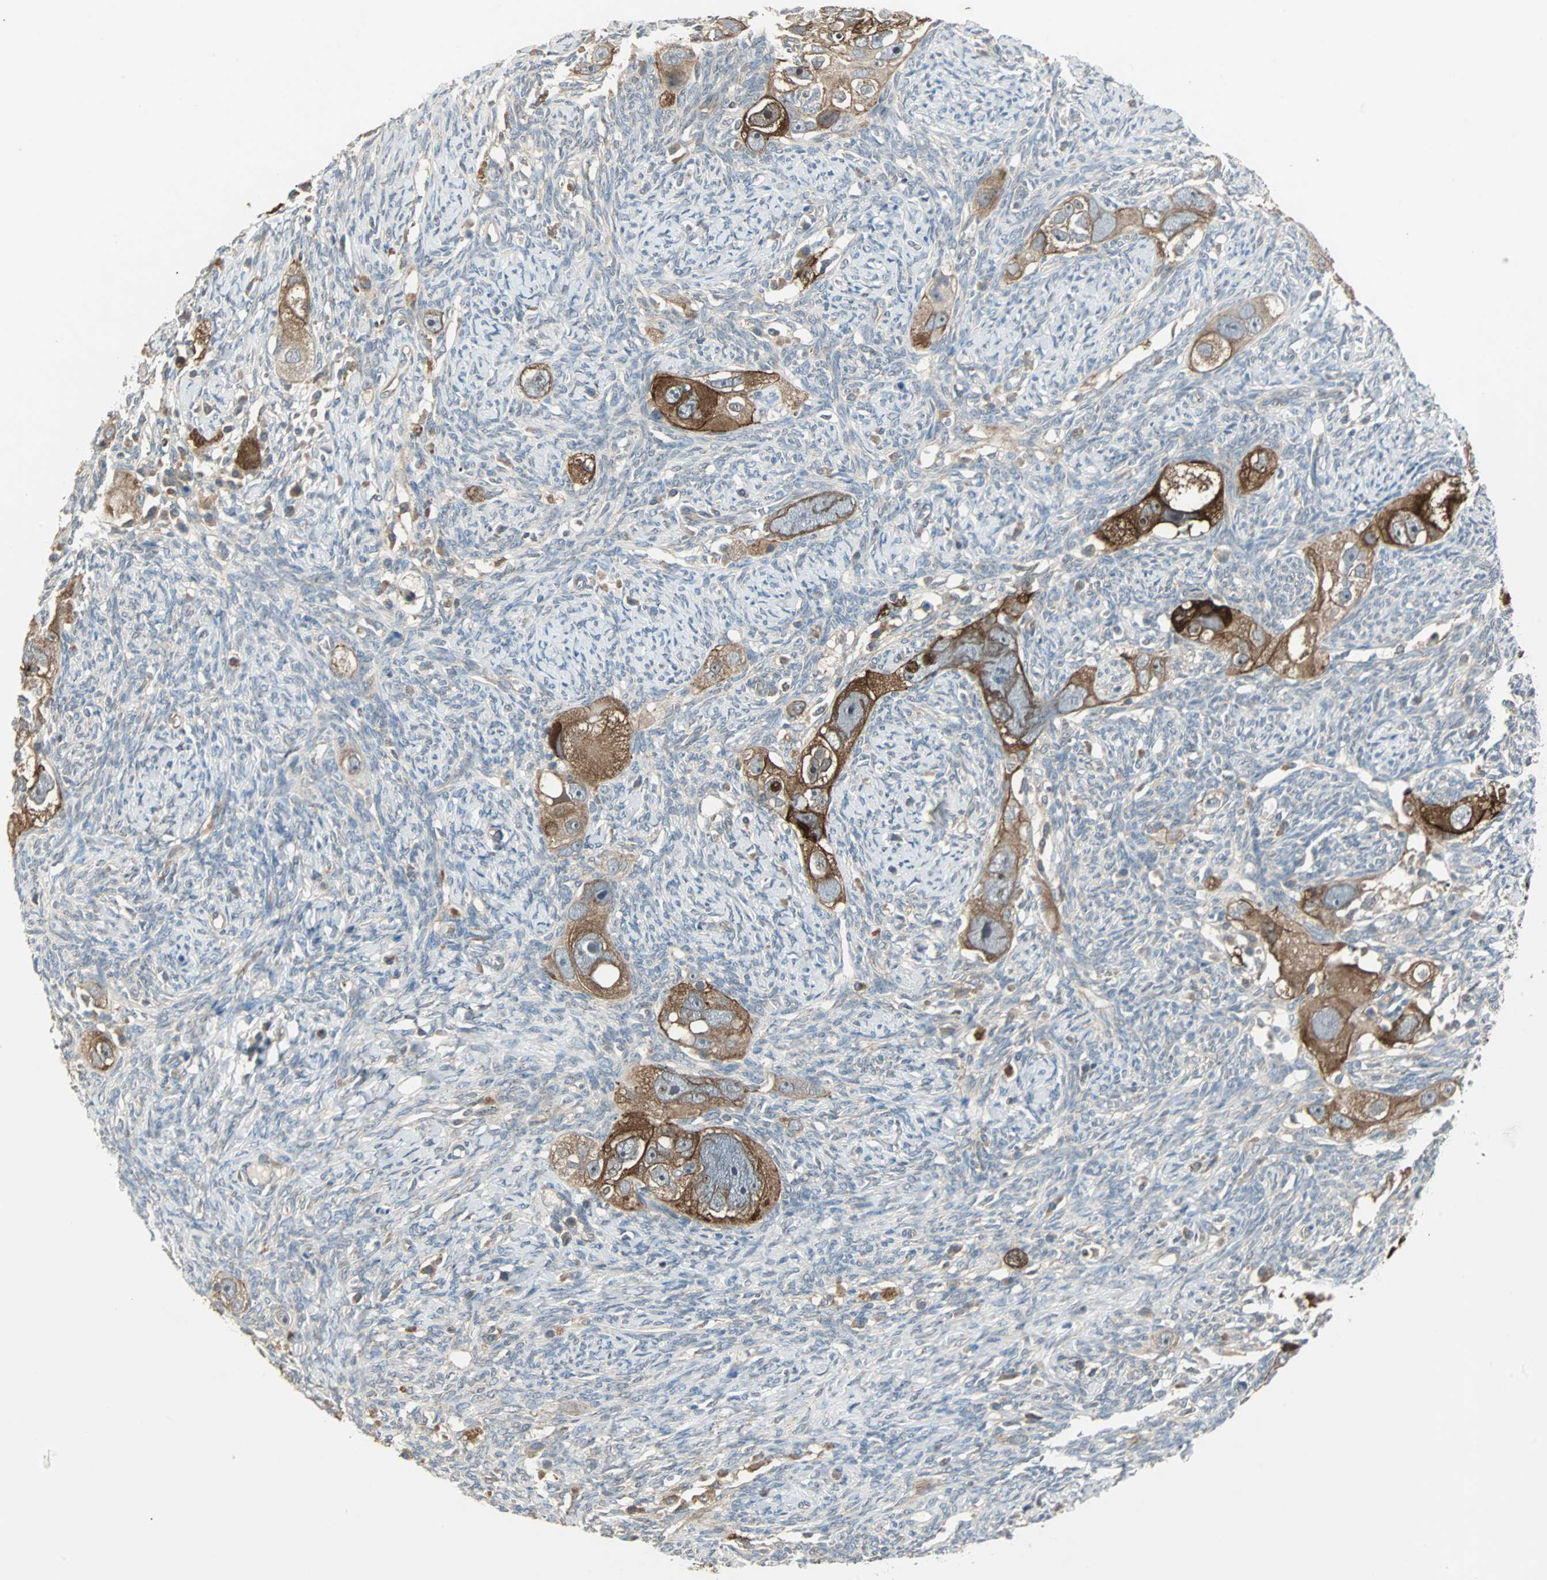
{"staining": {"intensity": "strong", "quantity": ">75%", "location": "cytoplasmic/membranous"}, "tissue": "ovarian cancer", "cell_type": "Tumor cells", "image_type": "cancer", "snomed": [{"axis": "morphology", "description": "Normal tissue, NOS"}, {"axis": "morphology", "description": "Cystadenocarcinoma, serous, NOS"}, {"axis": "topography", "description": "Ovary"}], "caption": "Human ovarian cancer stained for a protein (brown) demonstrates strong cytoplasmic/membranous positive positivity in about >75% of tumor cells.", "gene": "CMC2", "patient": {"sex": "female", "age": 62}}